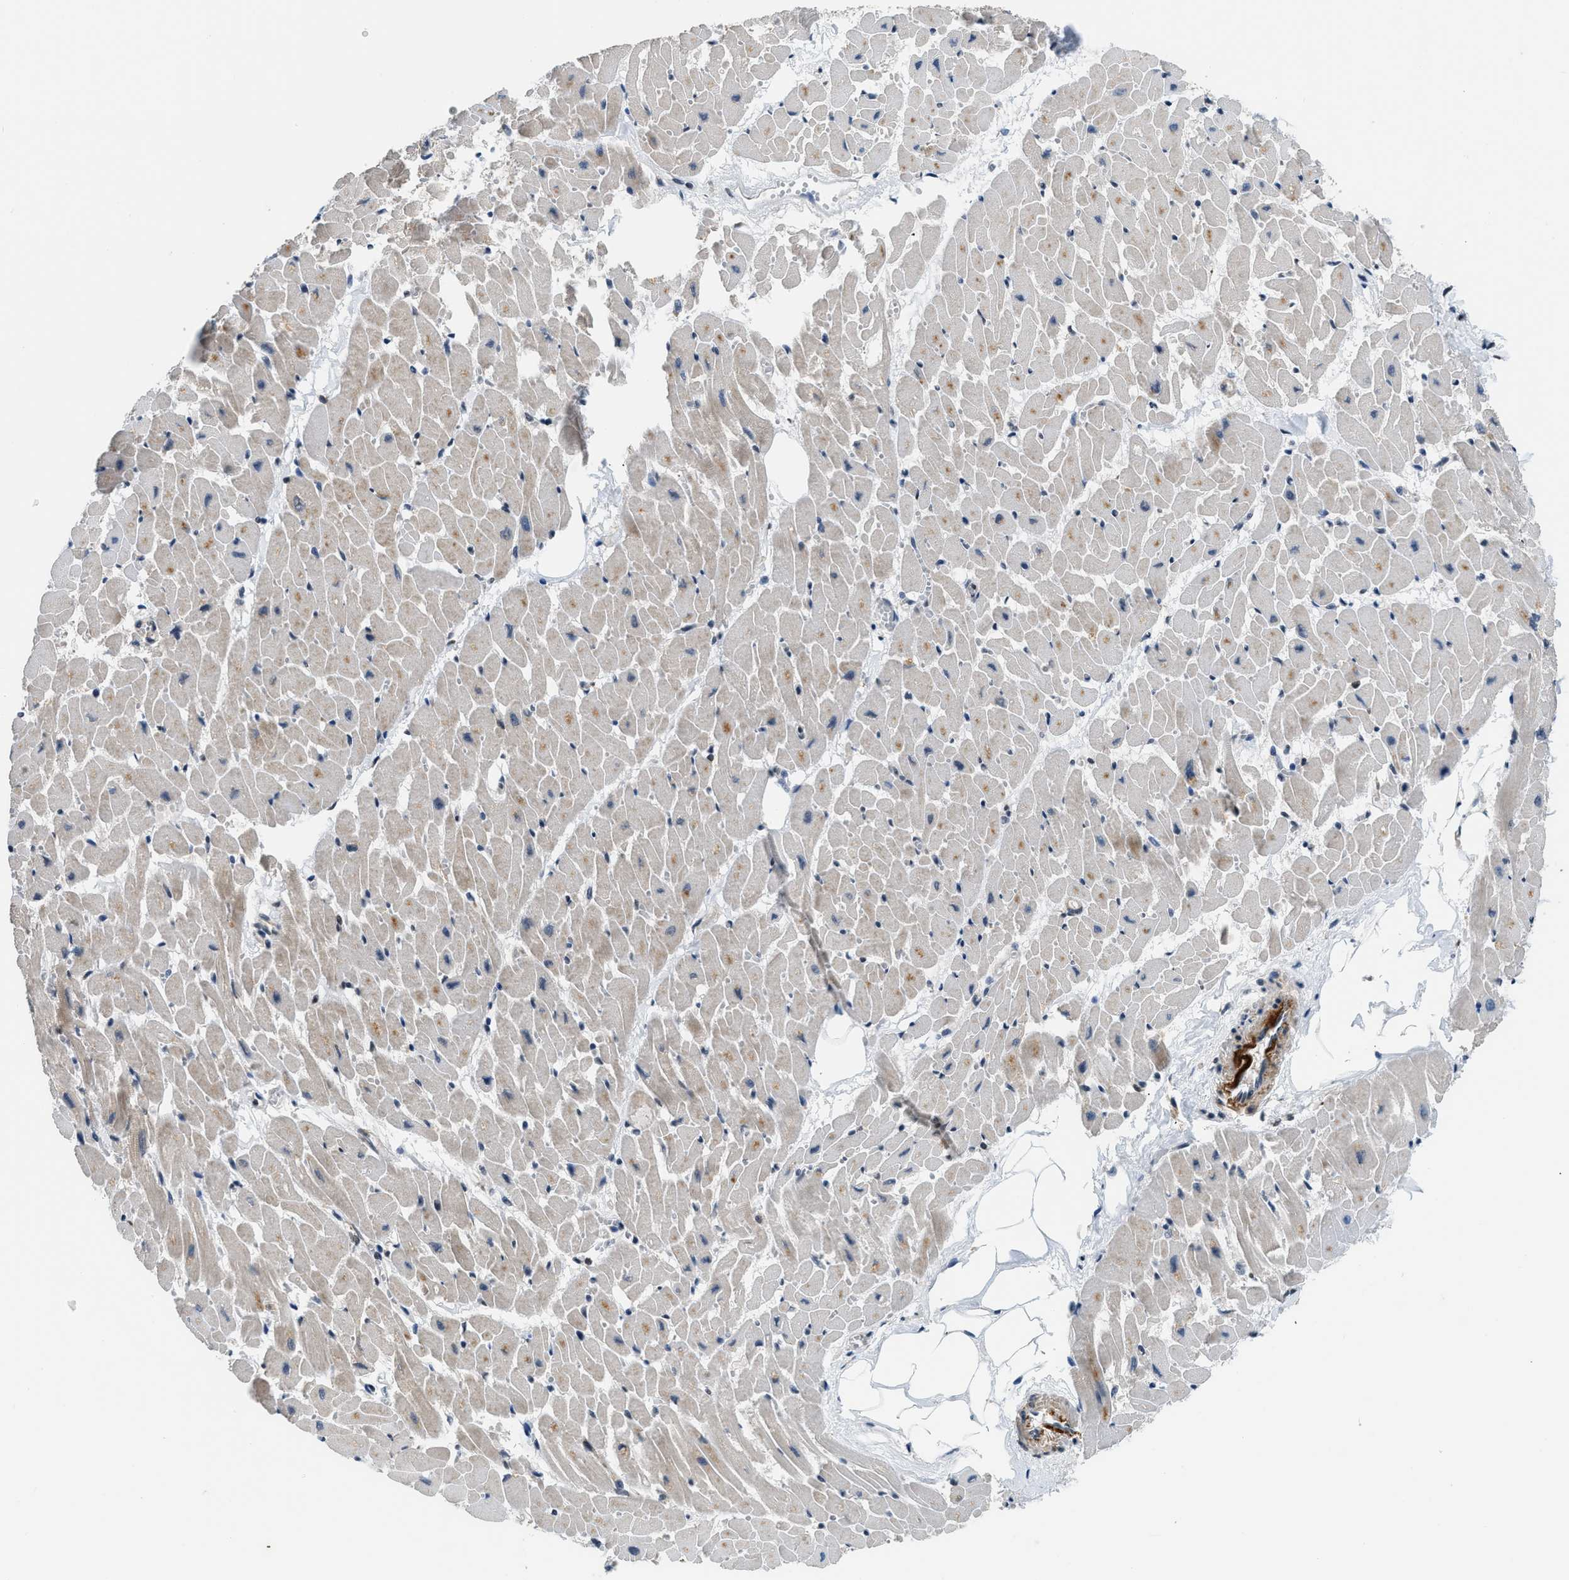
{"staining": {"intensity": "weak", "quantity": ">75%", "location": "cytoplasmic/membranous"}, "tissue": "heart muscle", "cell_type": "Cardiomyocytes", "image_type": "normal", "snomed": [{"axis": "morphology", "description": "Normal tissue, NOS"}, {"axis": "topography", "description": "Heart"}], "caption": "Immunohistochemistry (IHC) image of unremarkable human heart muscle stained for a protein (brown), which displays low levels of weak cytoplasmic/membranous expression in approximately >75% of cardiomyocytes.", "gene": "MTMR1", "patient": {"sex": "female", "age": 19}}